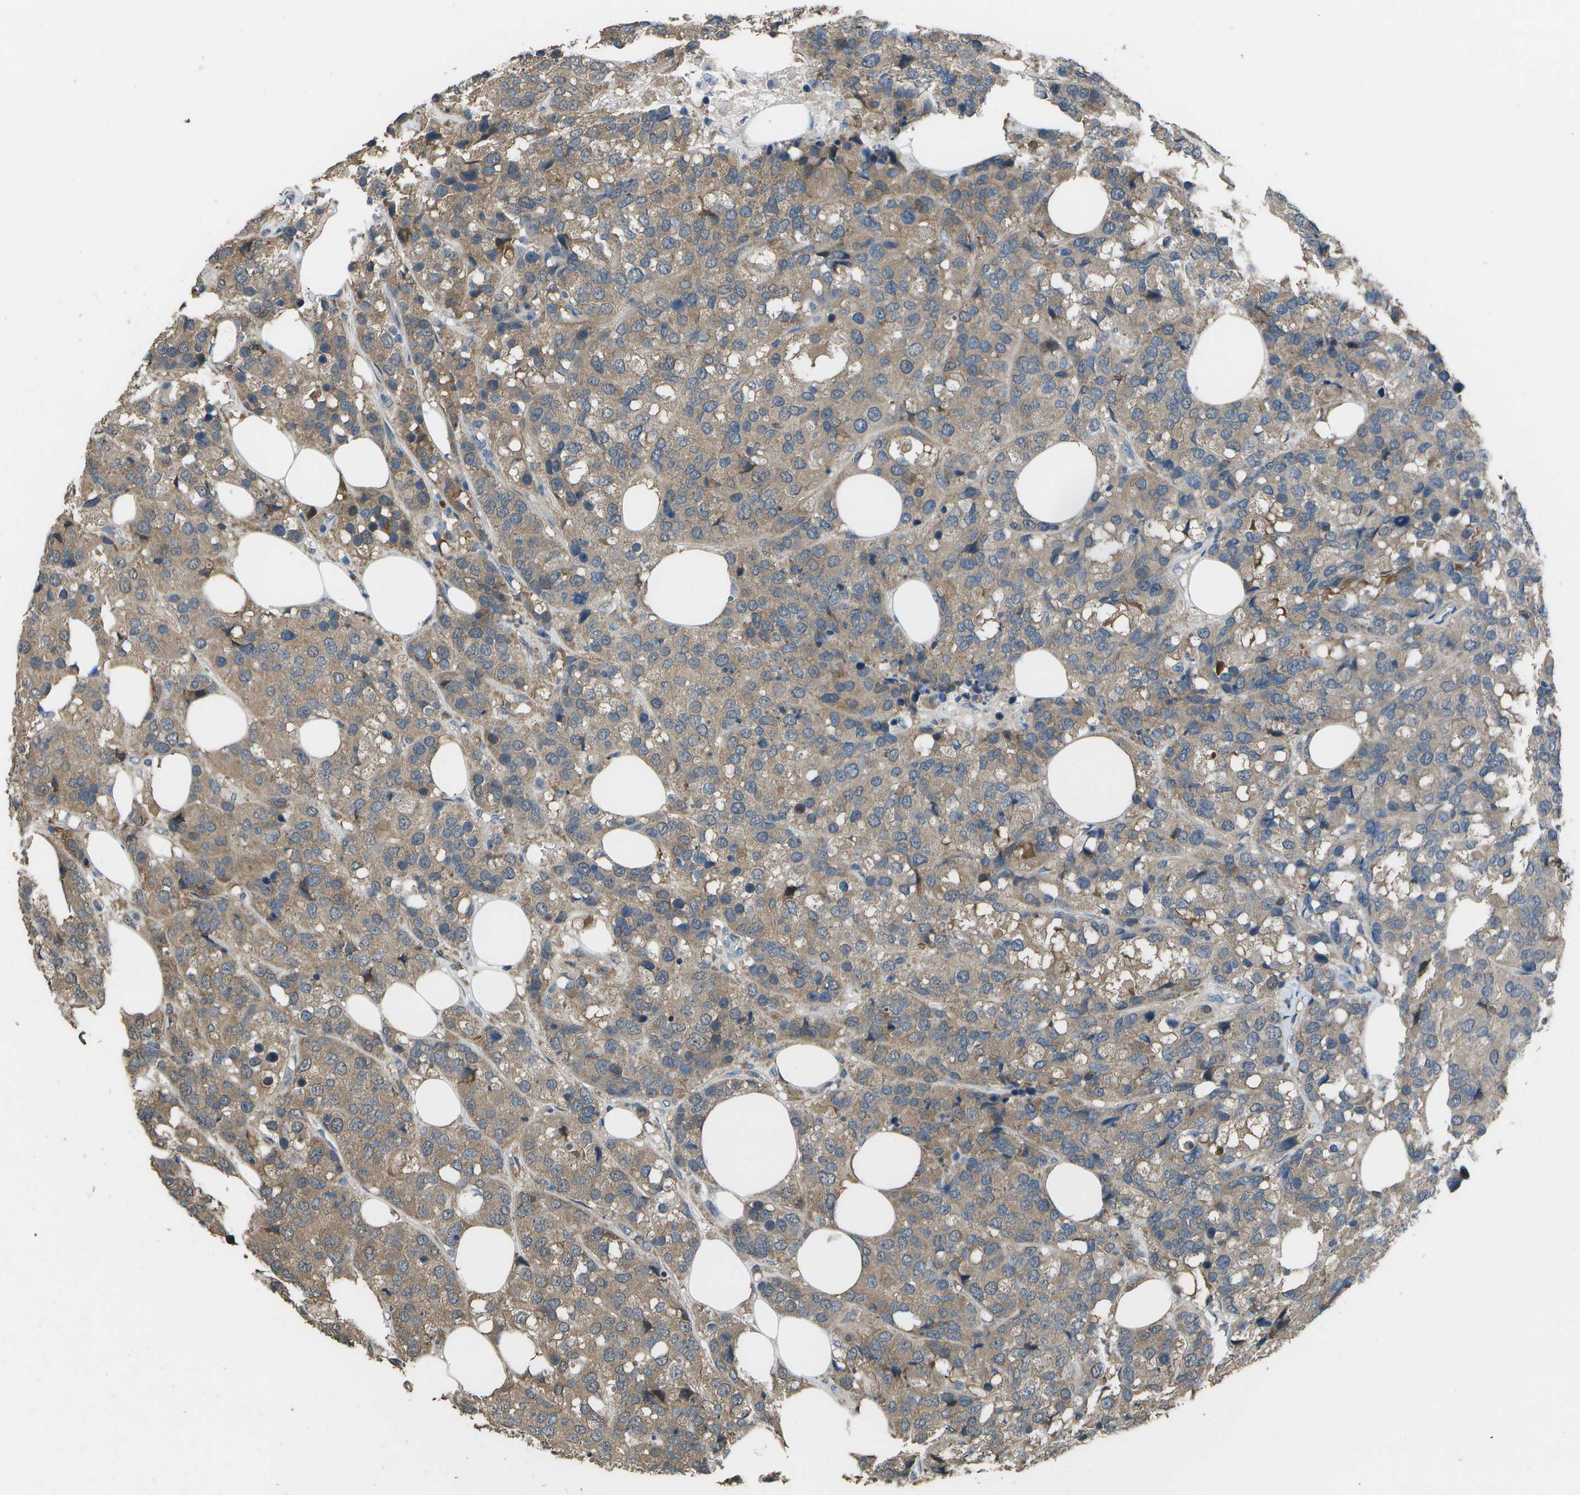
{"staining": {"intensity": "weak", "quantity": ">75%", "location": "cytoplasmic/membranous"}, "tissue": "breast cancer", "cell_type": "Tumor cells", "image_type": "cancer", "snomed": [{"axis": "morphology", "description": "Lobular carcinoma"}, {"axis": "topography", "description": "Breast"}], "caption": "Human breast cancer stained with a brown dye exhibits weak cytoplasmic/membranous positive expression in about >75% of tumor cells.", "gene": "CLNS1A", "patient": {"sex": "female", "age": 59}}